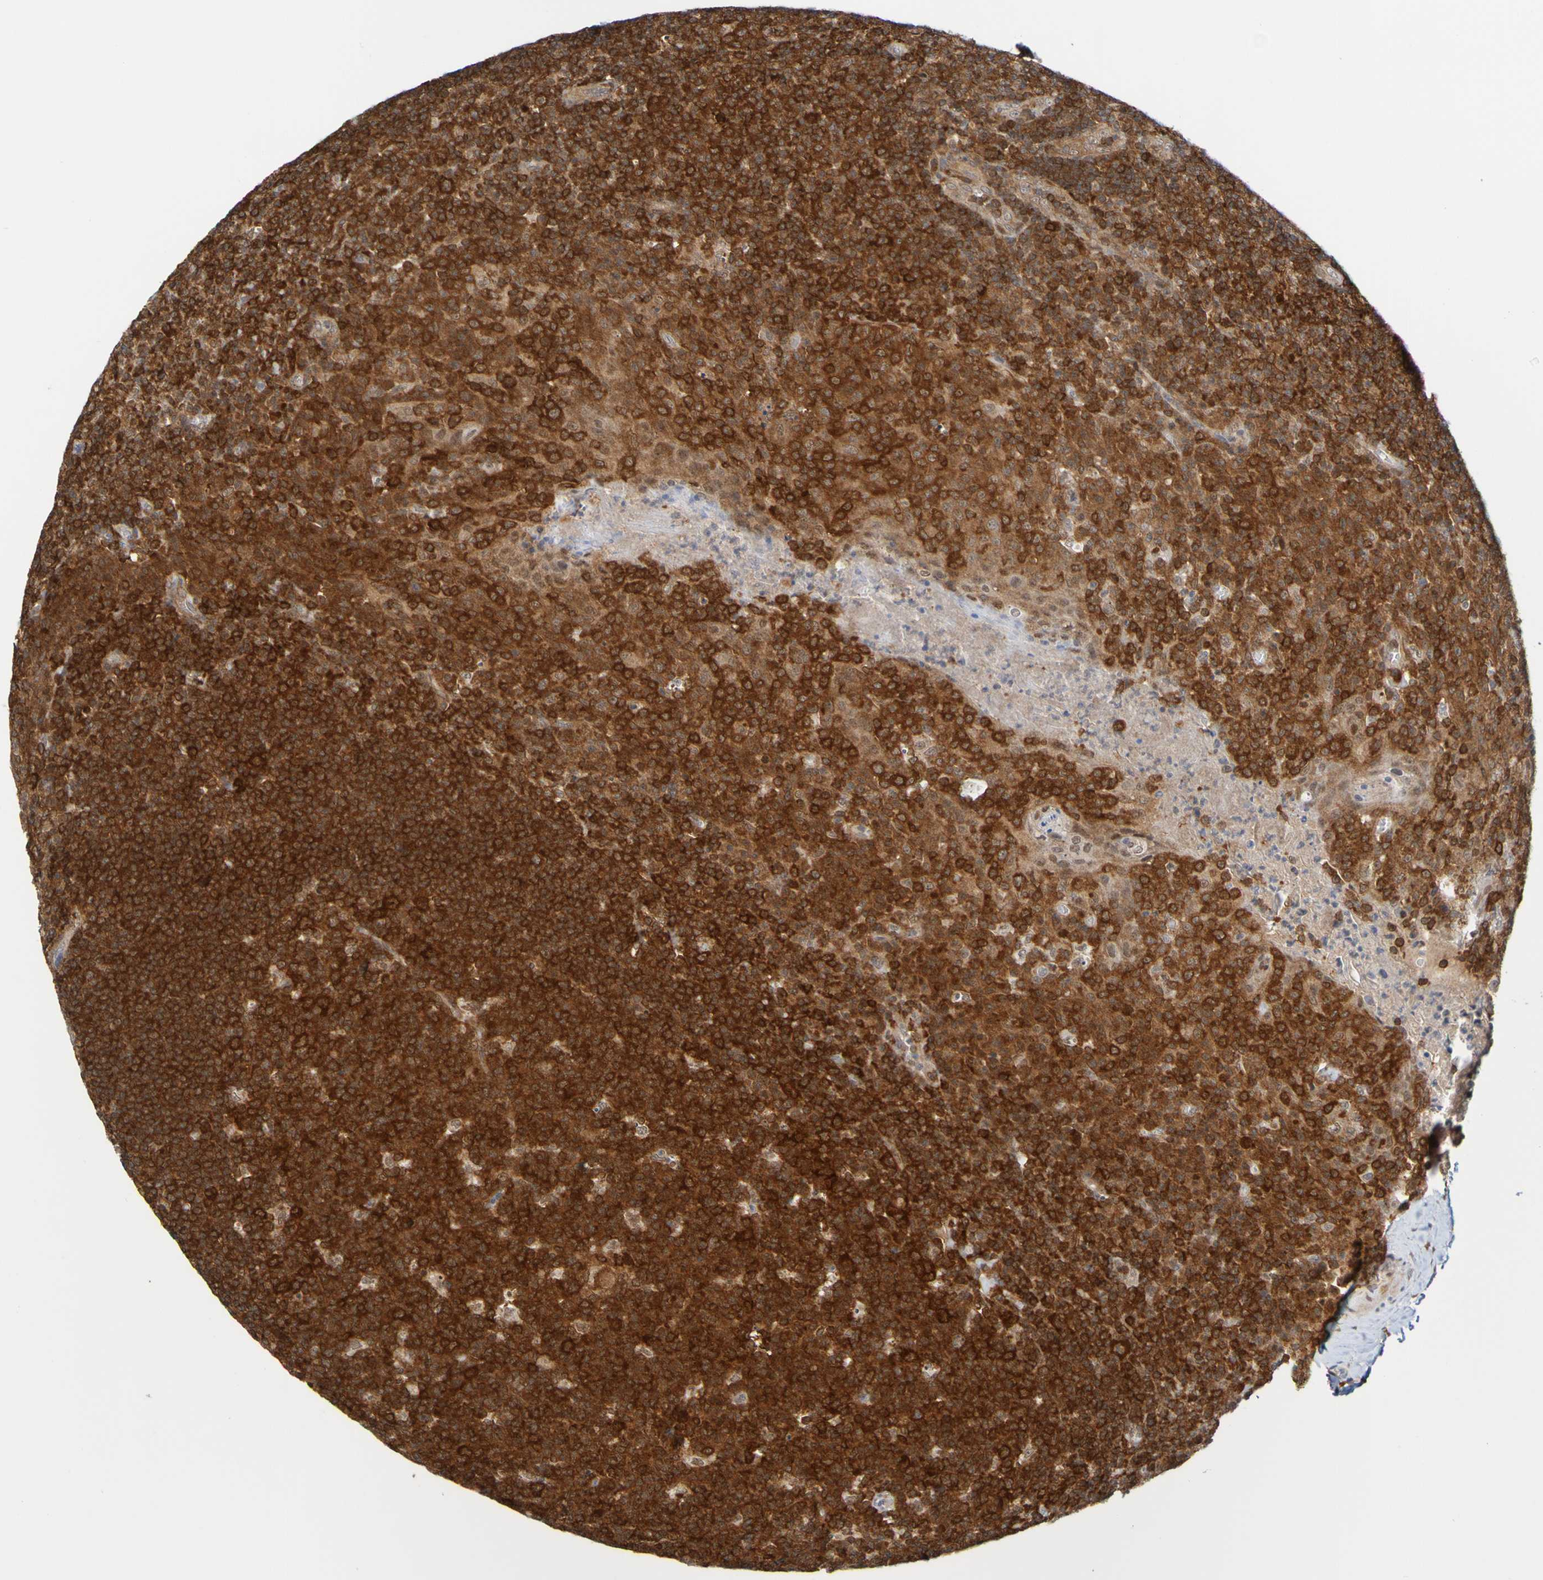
{"staining": {"intensity": "strong", "quantity": ">75%", "location": "cytoplasmic/membranous"}, "tissue": "tonsil", "cell_type": "Germinal center cells", "image_type": "normal", "snomed": [{"axis": "morphology", "description": "Normal tissue, NOS"}, {"axis": "topography", "description": "Tonsil"}], "caption": "IHC micrograph of unremarkable human tonsil stained for a protein (brown), which exhibits high levels of strong cytoplasmic/membranous expression in approximately >75% of germinal center cells.", "gene": "ATIC", "patient": {"sex": "male", "age": 17}}